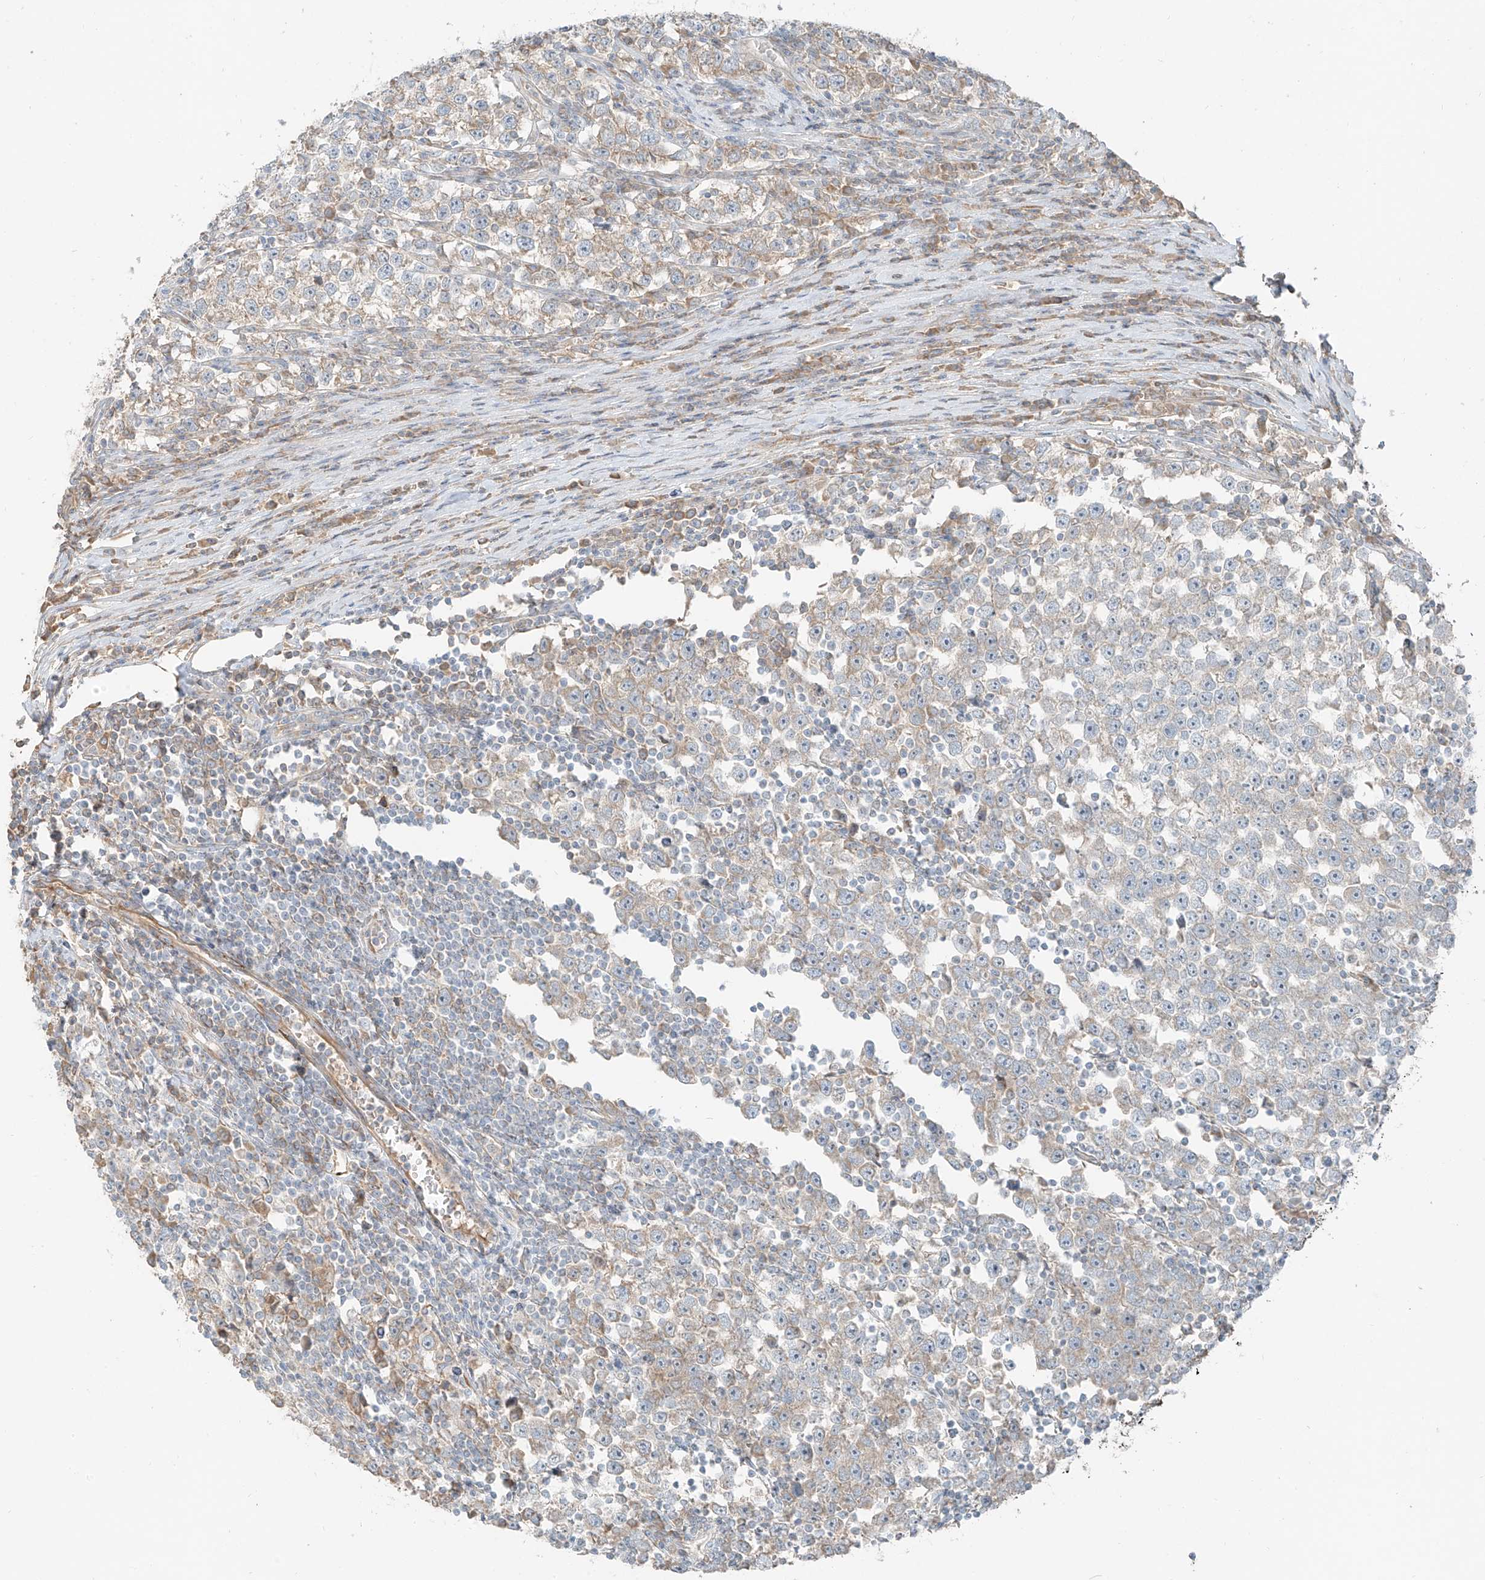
{"staining": {"intensity": "weak", "quantity": "<25%", "location": "cytoplasmic/membranous"}, "tissue": "testis cancer", "cell_type": "Tumor cells", "image_type": "cancer", "snomed": [{"axis": "morphology", "description": "Normal tissue, NOS"}, {"axis": "morphology", "description": "Seminoma, NOS"}, {"axis": "topography", "description": "Testis"}], "caption": "There is no significant positivity in tumor cells of testis cancer (seminoma).", "gene": "FSTL1", "patient": {"sex": "male", "age": 43}}